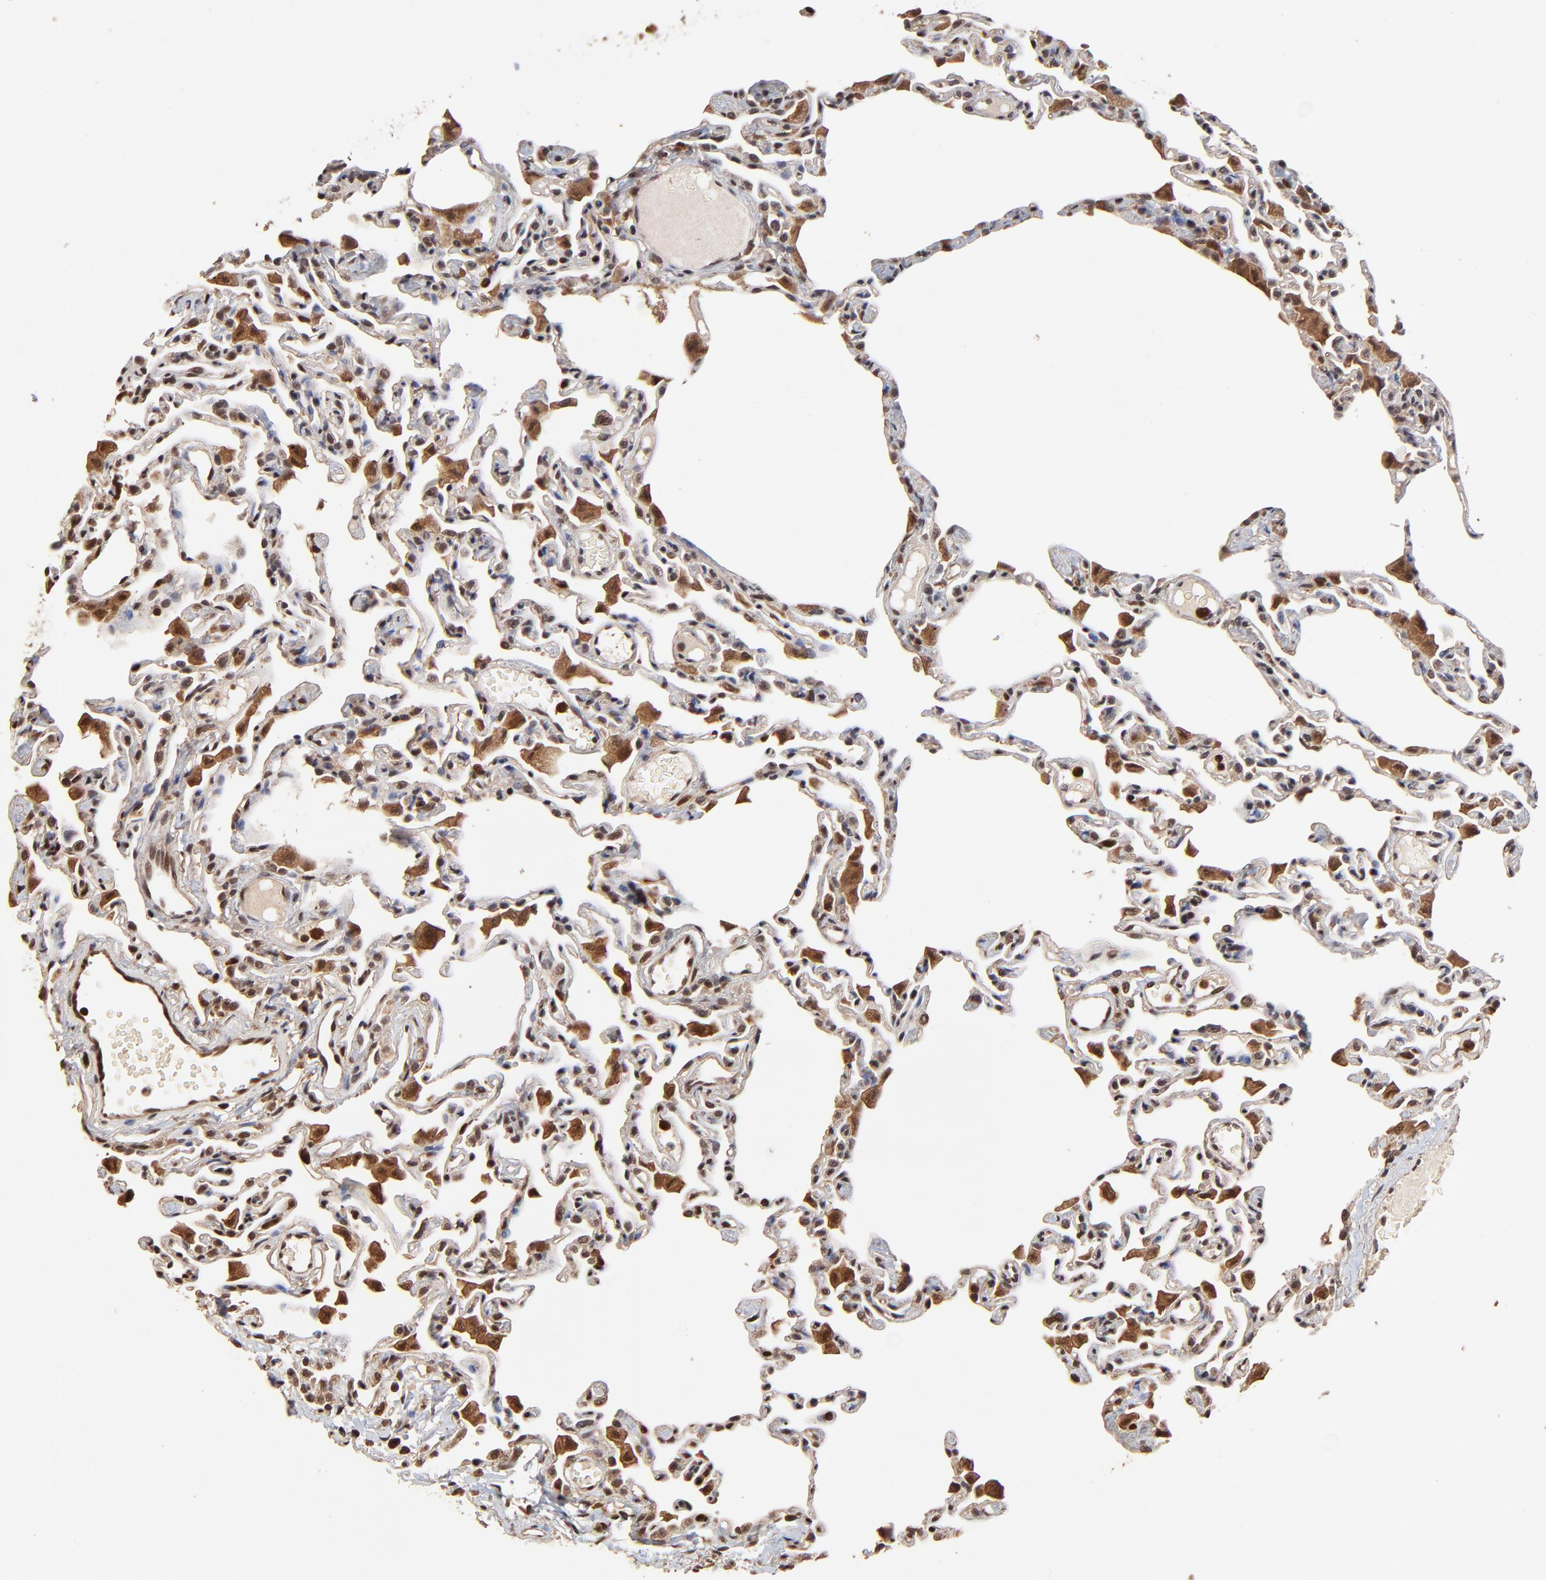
{"staining": {"intensity": "weak", "quantity": "25%-75%", "location": "nuclear"}, "tissue": "lung", "cell_type": "Alveolar cells", "image_type": "normal", "snomed": [{"axis": "morphology", "description": "Normal tissue, NOS"}, {"axis": "topography", "description": "Lung"}], "caption": "High-power microscopy captured an immunohistochemistry (IHC) micrograph of benign lung, revealing weak nuclear staining in approximately 25%-75% of alveolar cells.", "gene": "CASP1", "patient": {"sex": "female", "age": 49}}